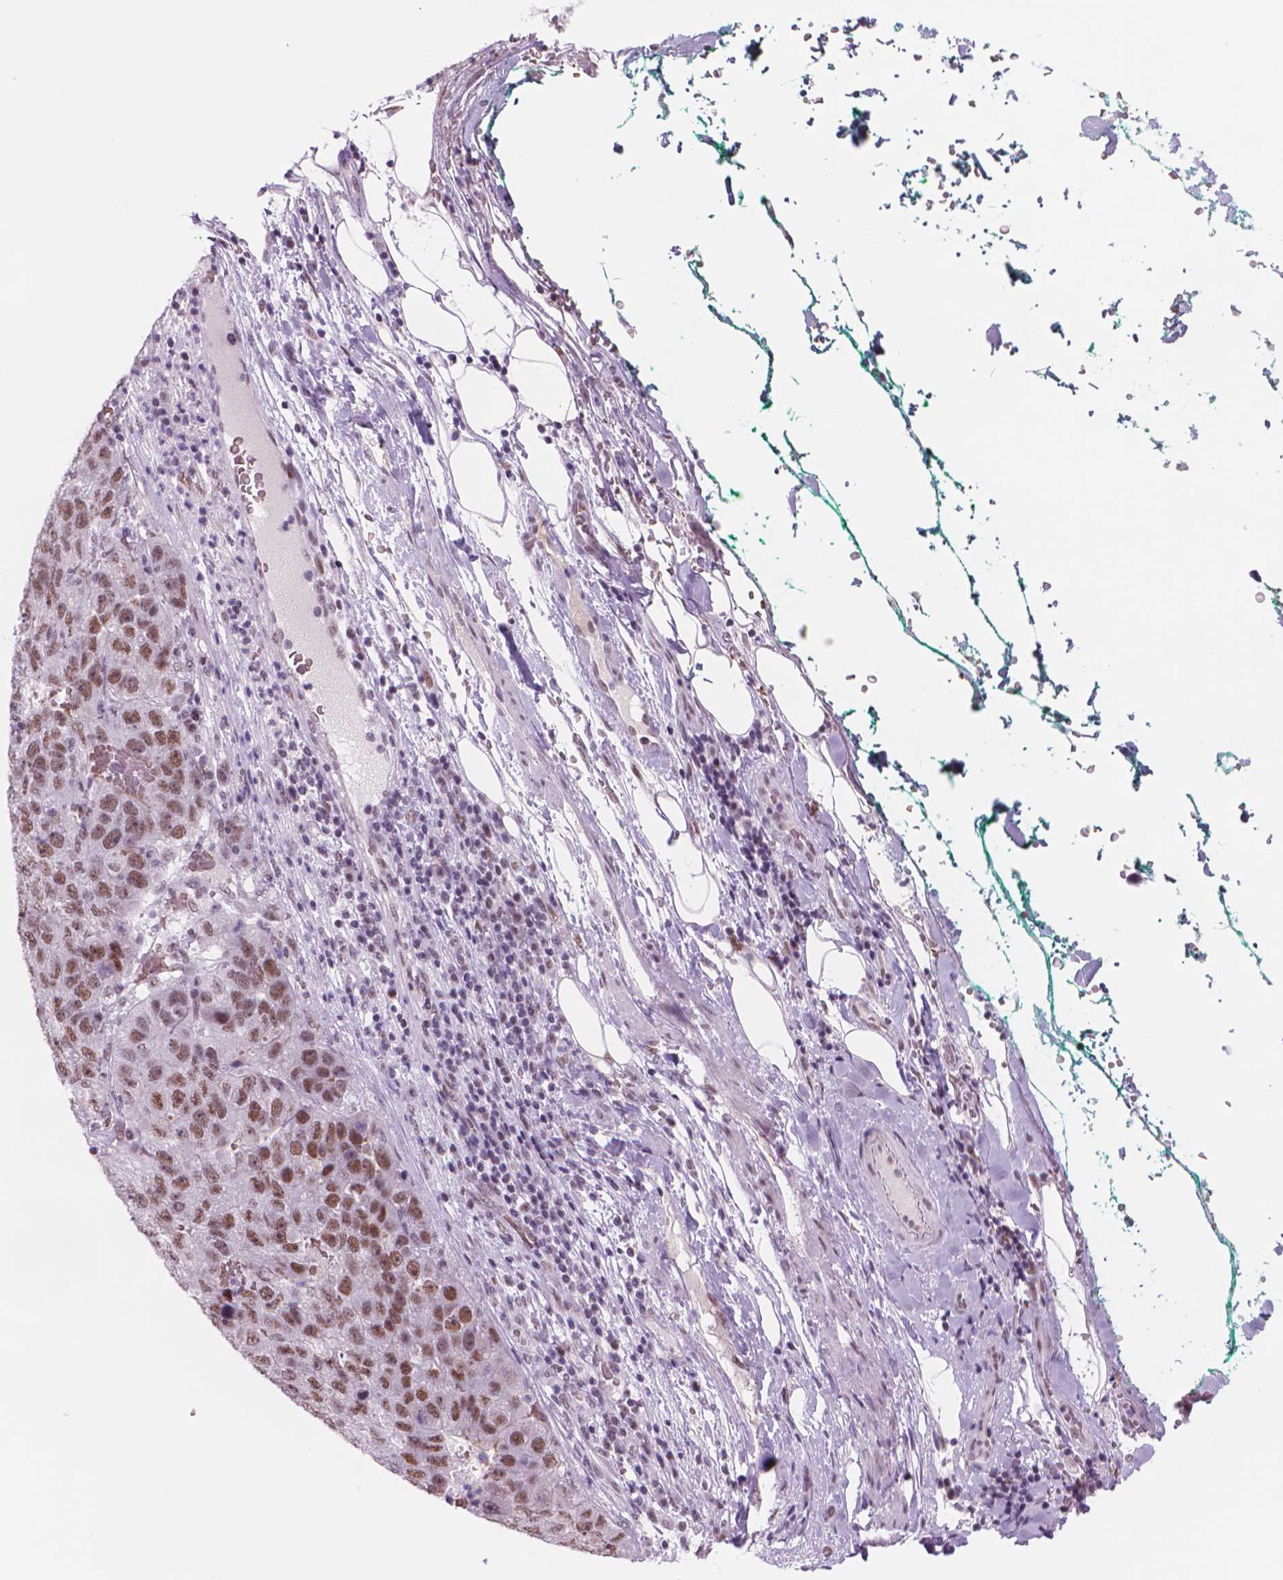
{"staining": {"intensity": "moderate", "quantity": ">75%", "location": "nuclear"}, "tissue": "pancreatic cancer", "cell_type": "Tumor cells", "image_type": "cancer", "snomed": [{"axis": "morphology", "description": "Adenocarcinoma, NOS"}, {"axis": "topography", "description": "Pancreas"}], "caption": "Approximately >75% of tumor cells in pancreatic cancer demonstrate moderate nuclear protein expression as visualized by brown immunohistochemical staining.", "gene": "POLR3D", "patient": {"sex": "female", "age": 61}}